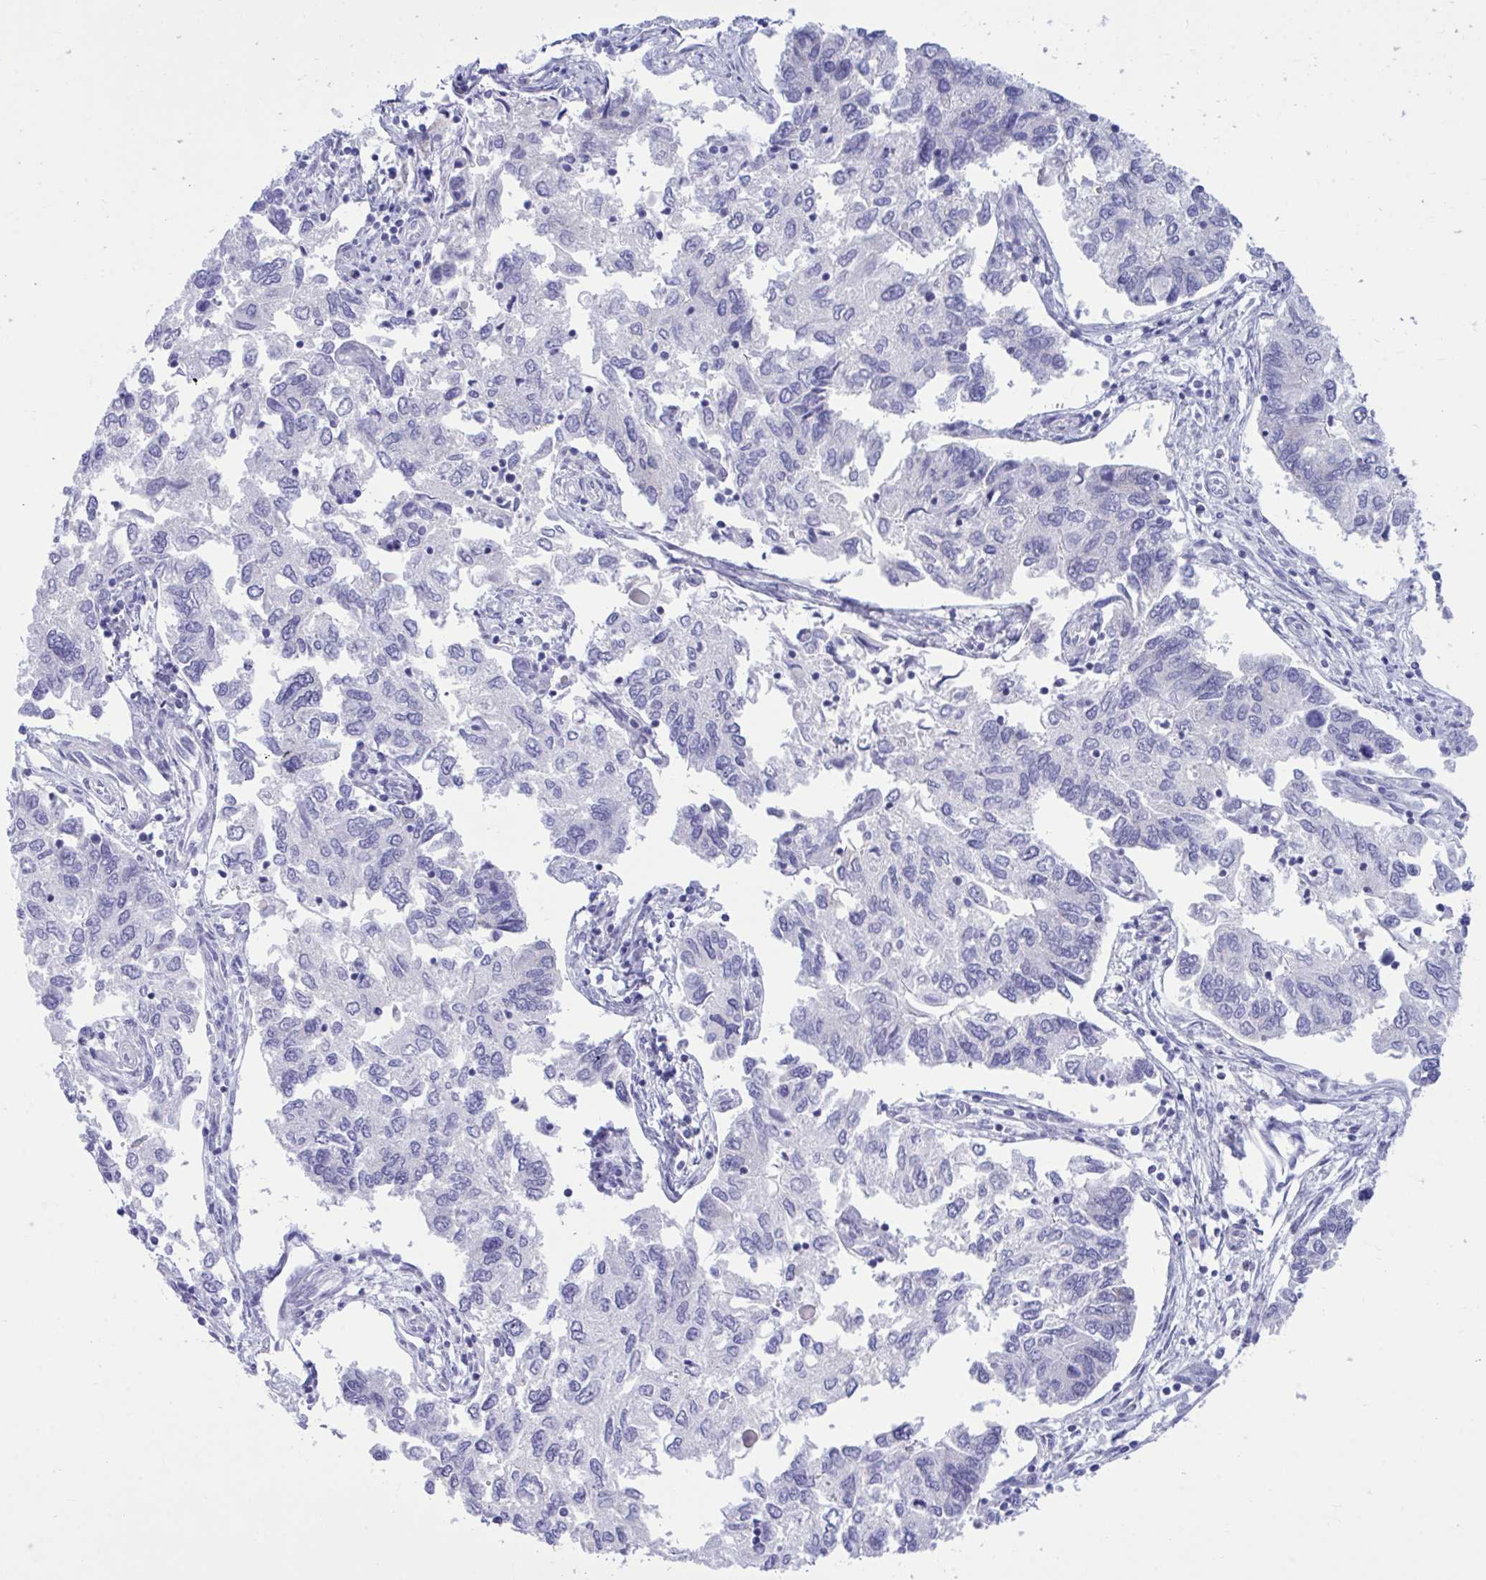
{"staining": {"intensity": "negative", "quantity": "none", "location": "none"}, "tissue": "endometrial cancer", "cell_type": "Tumor cells", "image_type": "cancer", "snomed": [{"axis": "morphology", "description": "Carcinoma, NOS"}, {"axis": "topography", "description": "Uterus"}], "caption": "Immunohistochemistry histopathology image of carcinoma (endometrial) stained for a protein (brown), which displays no expression in tumor cells. Nuclei are stained in blue.", "gene": "MED9", "patient": {"sex": "female", "age": 76}}